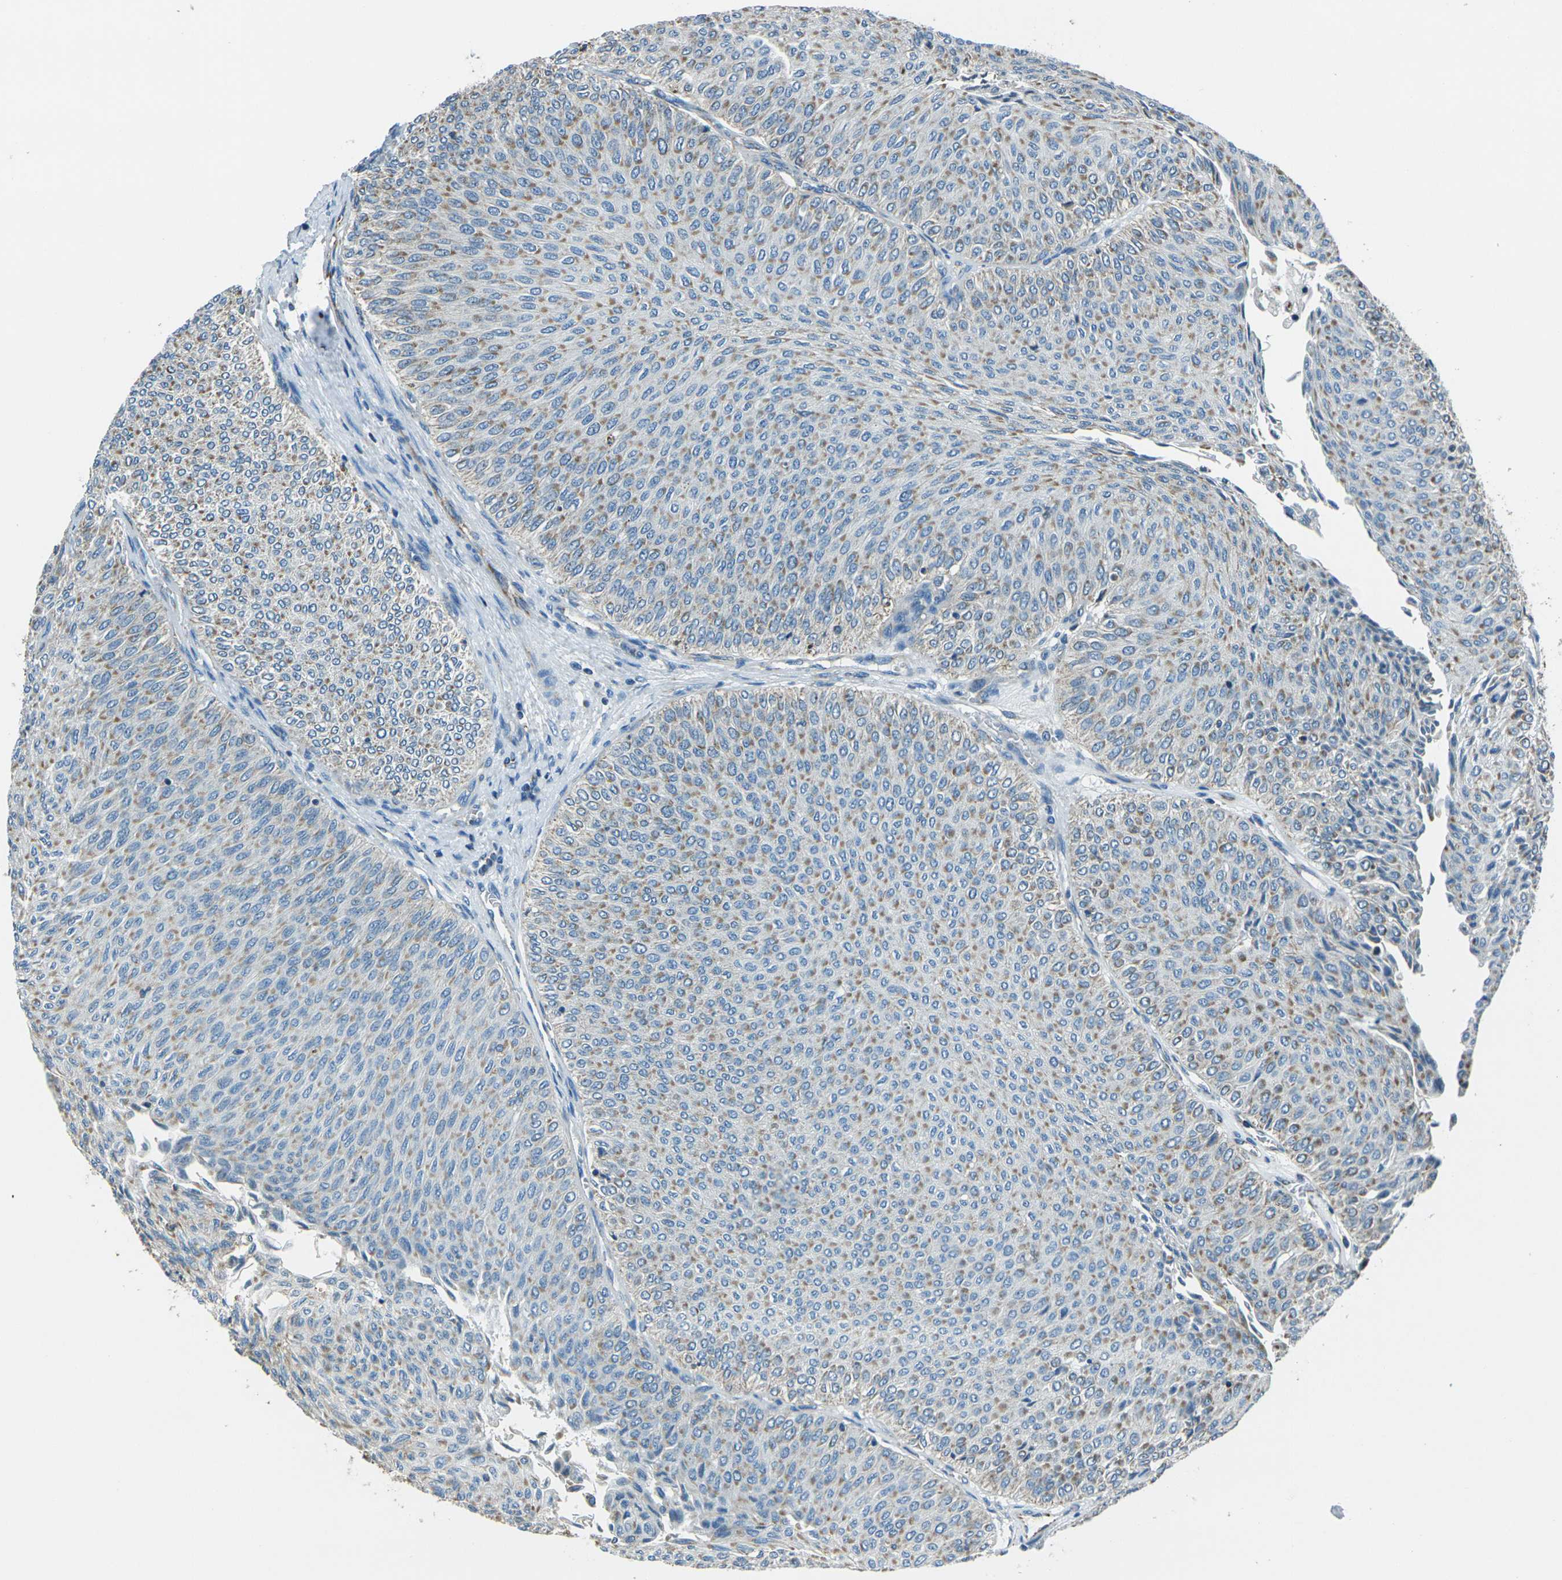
{"staining": {"intensity": "weak", "quantity": ">75%", "location": "cytoplasmic/membranous"}, "tissue": "urothelial cancer", "cell_type": "Tumor cells", "image_type": "cancer", "snomed": [{"axis": "morphology", "description": "Urothelial carcinoma, Low grade"}, {"axis": "topography", "description": "Urinary bladder"}], "caption": "A high-resolution photomicrograph shows immunohistochemistry (IHC) staining of urothelial carcinoma (low-grade), which exhibits weak cytoplasmic/membranous positivity in approximately >75% of tumor cells. (DAB (3,3'-diaminobenzidine) = brown stain, brightfield microscopy at high magnification).", "gene": "IRF3", "patient": {"sex": "male", "age": 78}}